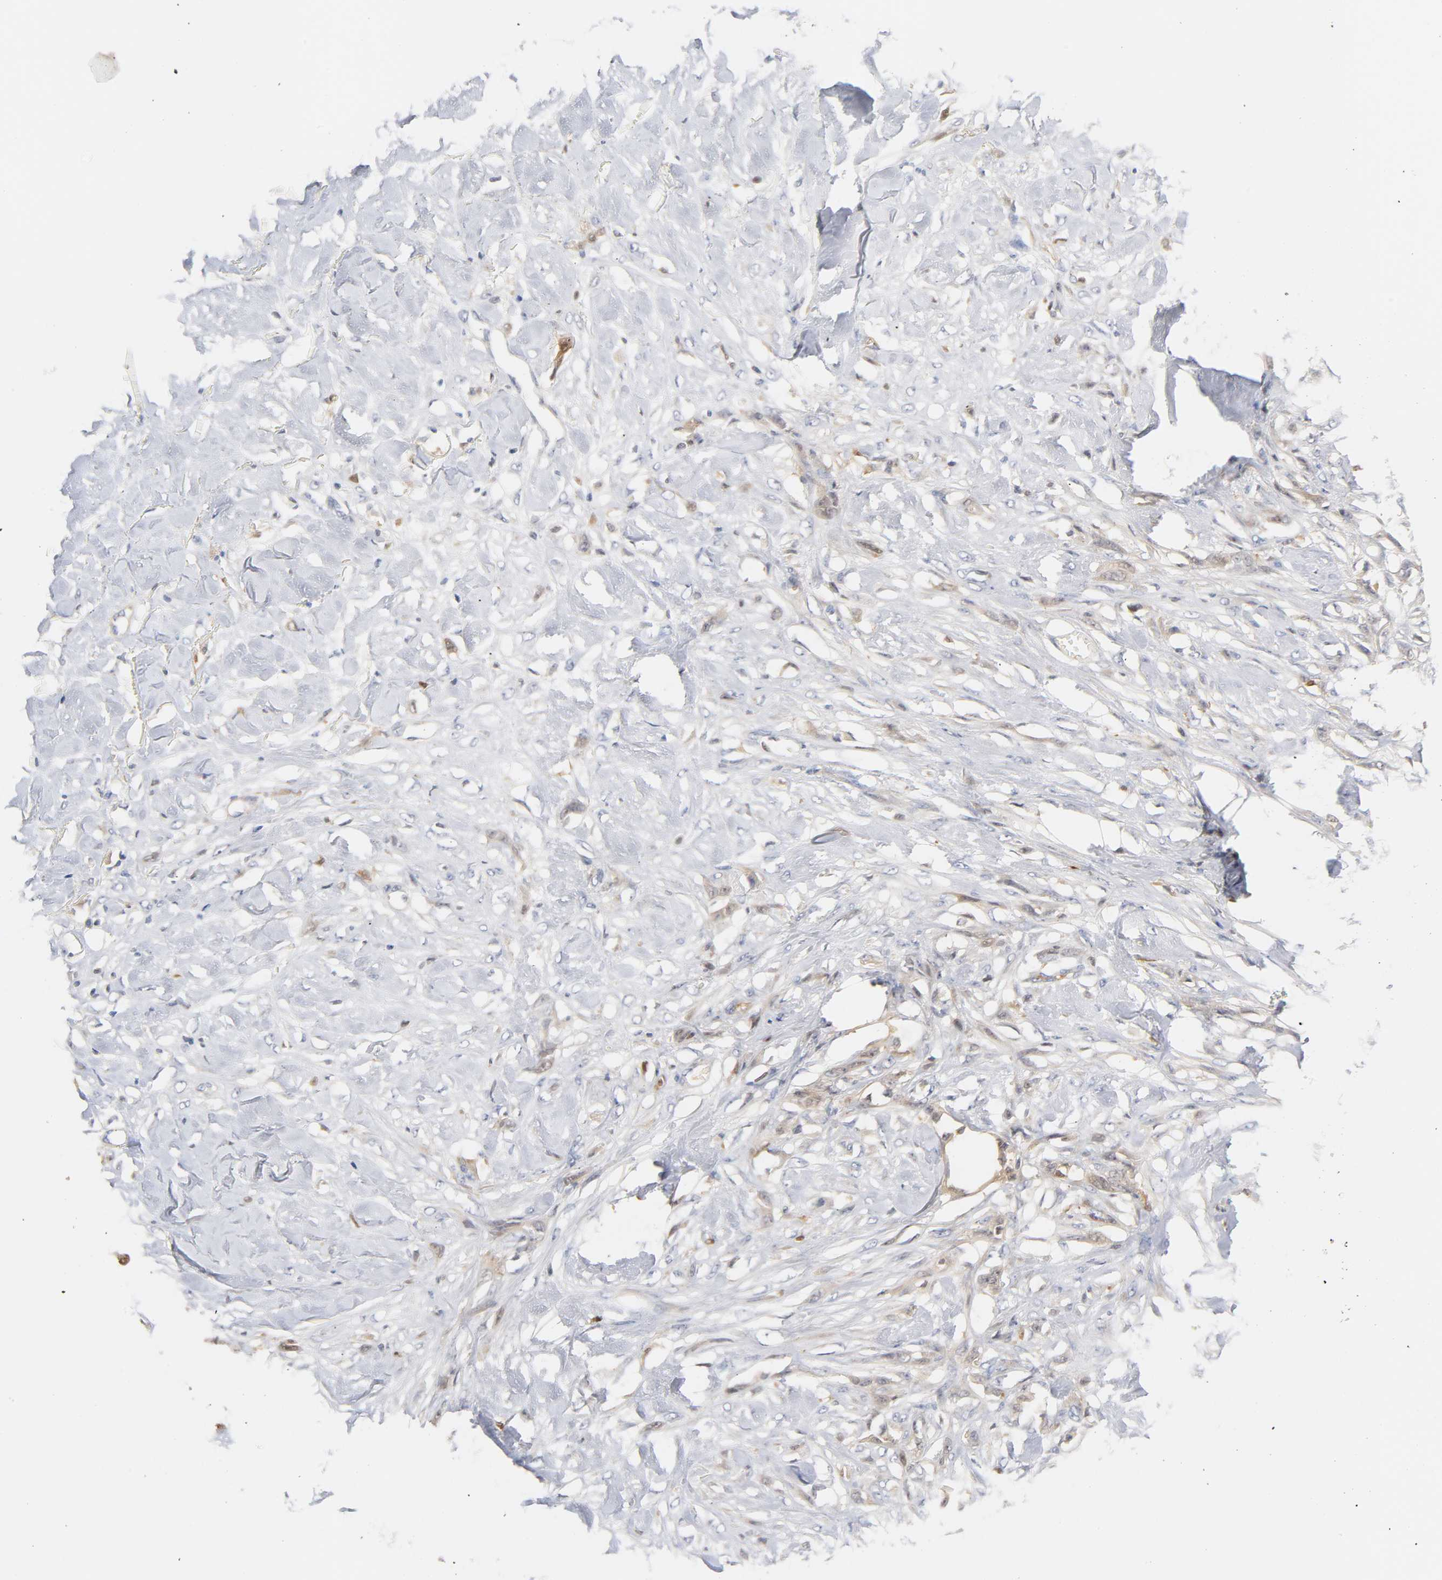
{"staining": {"intensity": "weak", "quantity": "<25%", "location": "cytoplasmic/membranous"}, "tissue": "skin cancer", "cell_type": "Tumor cells", "image_type": "cancer", "snomed": [{"axis": "morphology", "description": "Normal tissue, NOS"}, {"axis": "morphology", "description": "Squamous cell carcinoma, NOS"}, {"axis": "topography", "description": "Skin"}], "caption": "The image exhibits no staining of tumor cells in skin cancer (squamous cell carcinoma). (DAB immunohistochemistry with hematoxylin counter stain).", "gene": "IL18", "patient": {"sex": "female", "age": 59}}